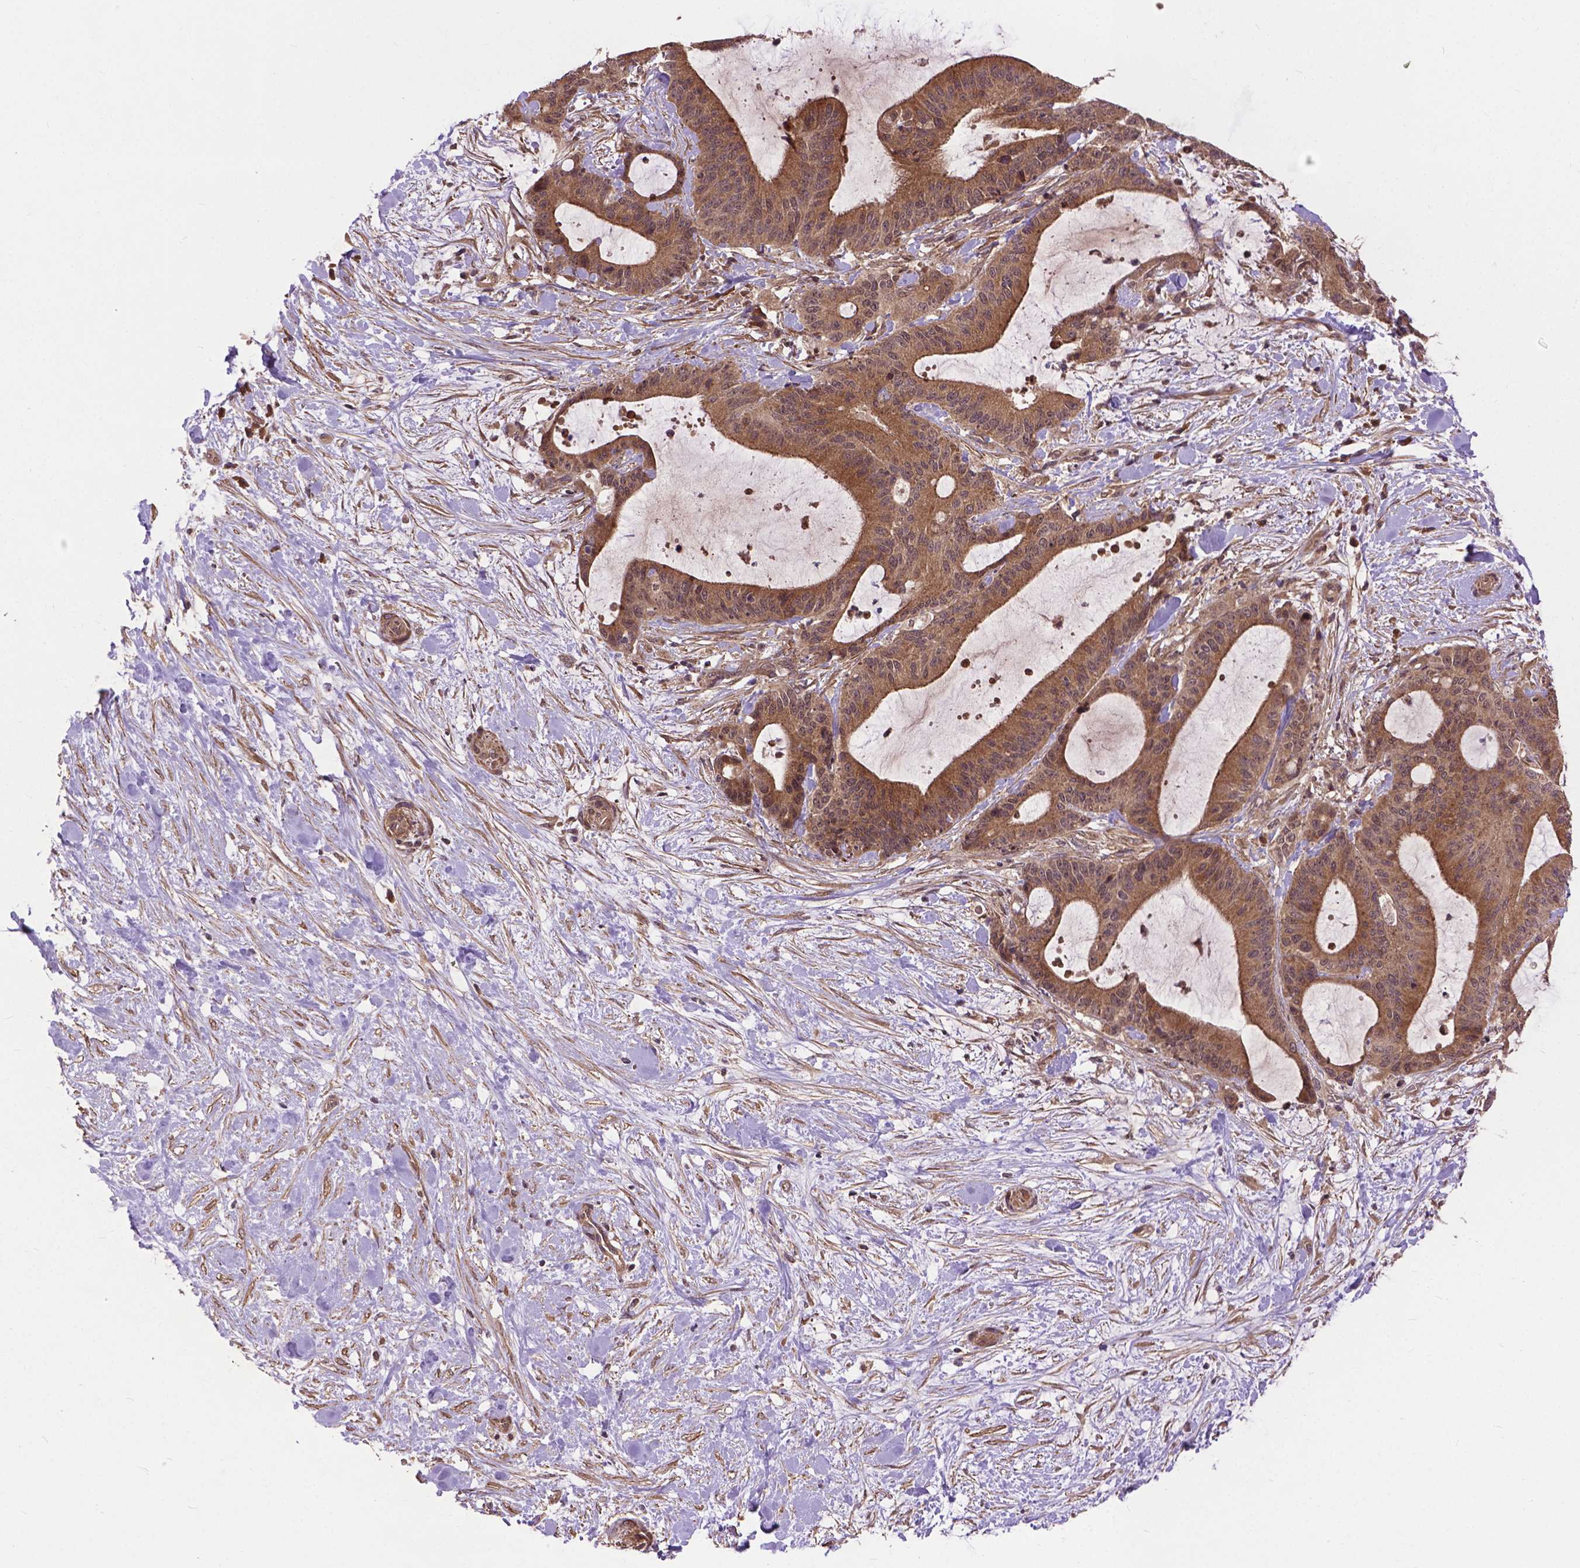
{"staining": {"intensity": "moderate", "quantity": ">75%", "location": "cytoplasmic/membranous"}, "tissue": "liver cancer", "cell_type": "Tumor cells", "image_type": "cancer", "snomed": [{"axis": "morphology", "description": "Cholangiocarcinoma"}, {"axis": "topography", "description": "Liver"}], "caption": "A brown stain labels moderate cytoplasmic/membranous positivity of a protein in cholangiocarcinoma (liver) tumor cells. (Stains: DAB in brown, nuclei in blue, Microscopy: brightfield microscopy at high magnification).", "gene": "ZNF616", "patient": {"sex": "female", "age": 73}}